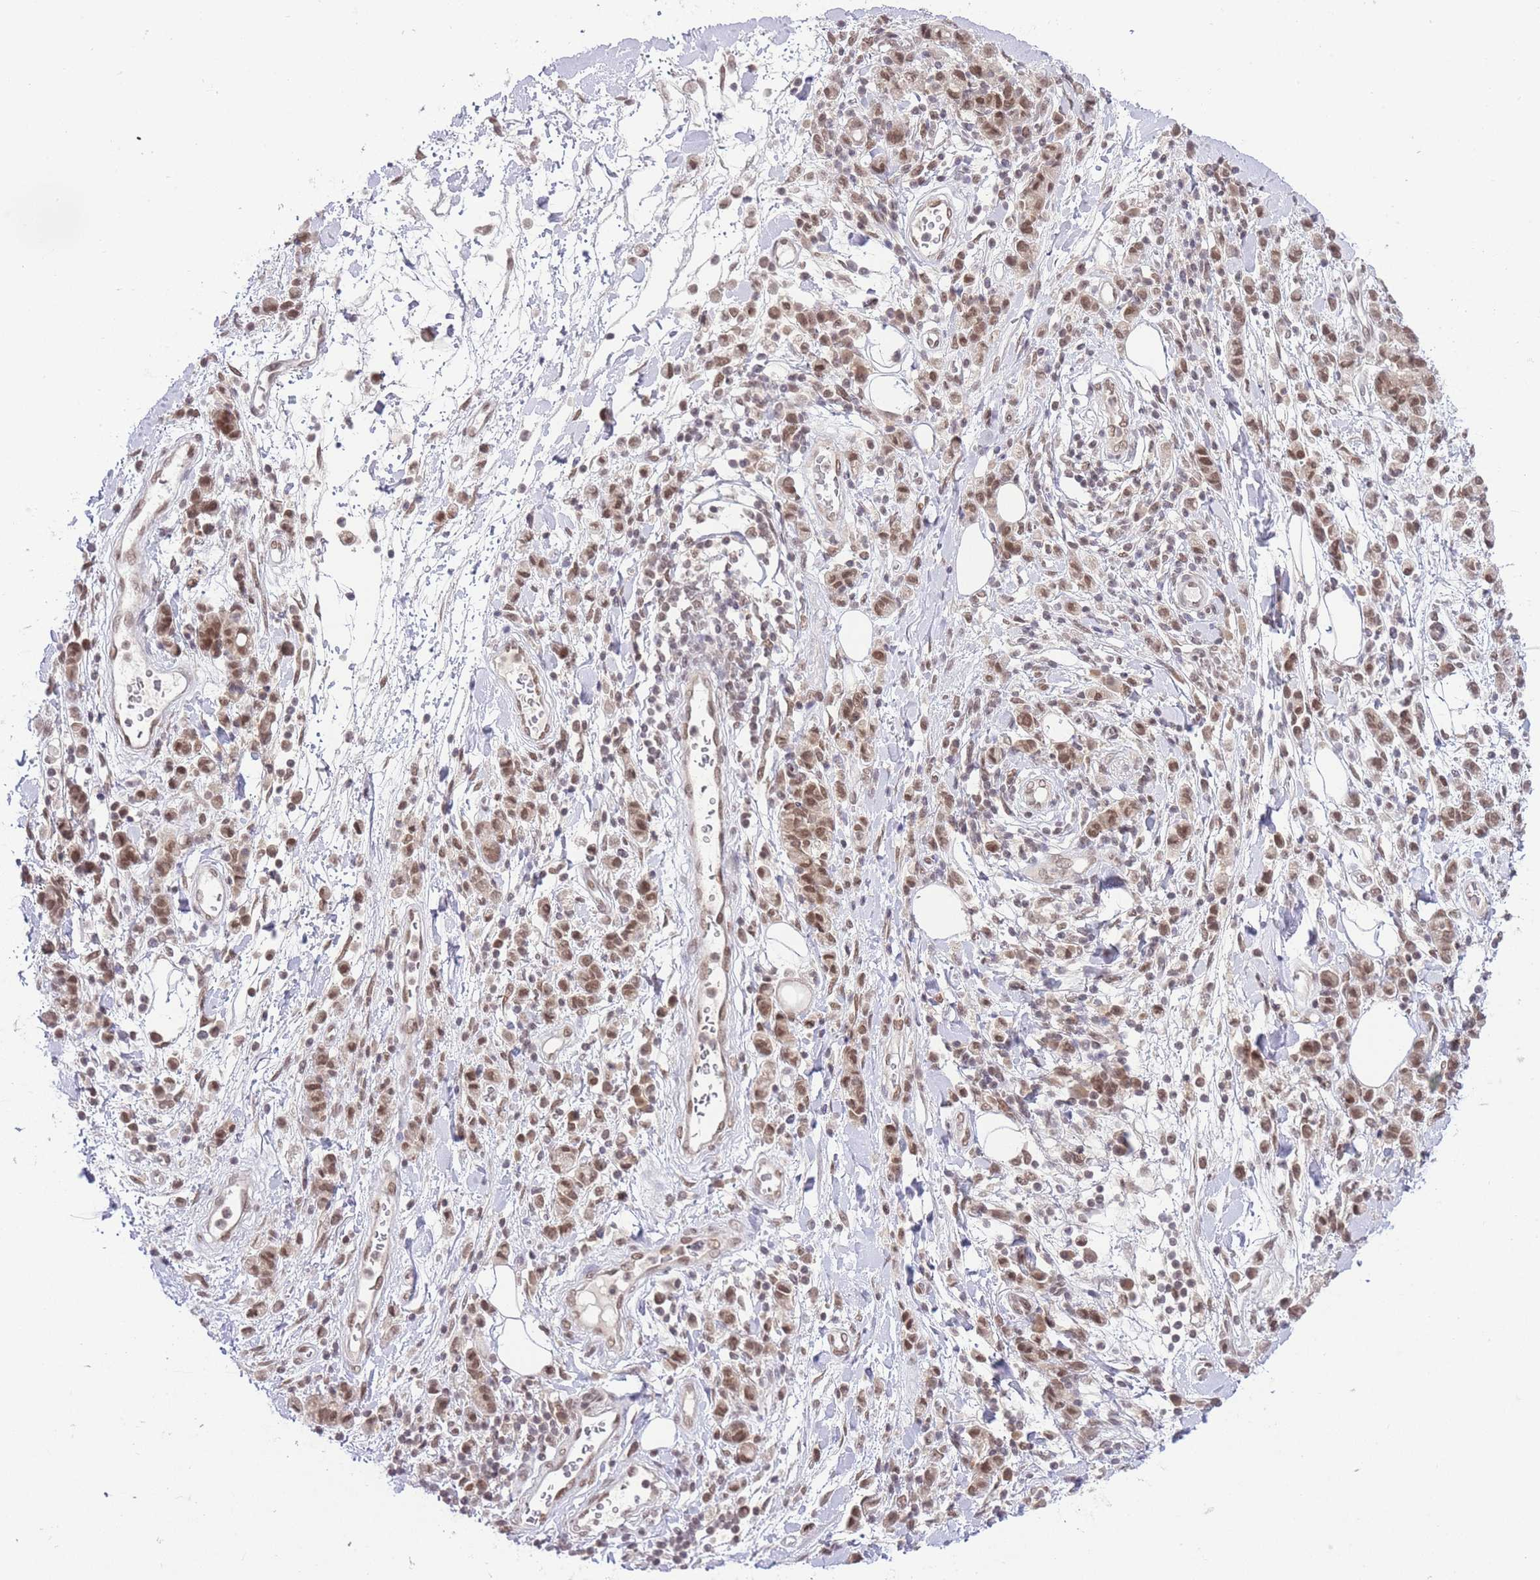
{"staining": {"intensity": "moderate", "quantity": ">75%", "location": "nuclear"}, "tissue": "stomach cancer", "cell_type": "Tumor cells", "image_type": "cancer", "snomed": [{"axis": "morphology", "description": "Adenocarcinoma, NOS"}, {"axis": "topography", "description": "Stomach"}], "caption": "Immunohistochemical staining of stomach cancer exhibits medium levels of moderate nuclear expression in about >75% of tumor cells.", "gene": "TMED3", "patient": {"sex": "male", "age": 77}}